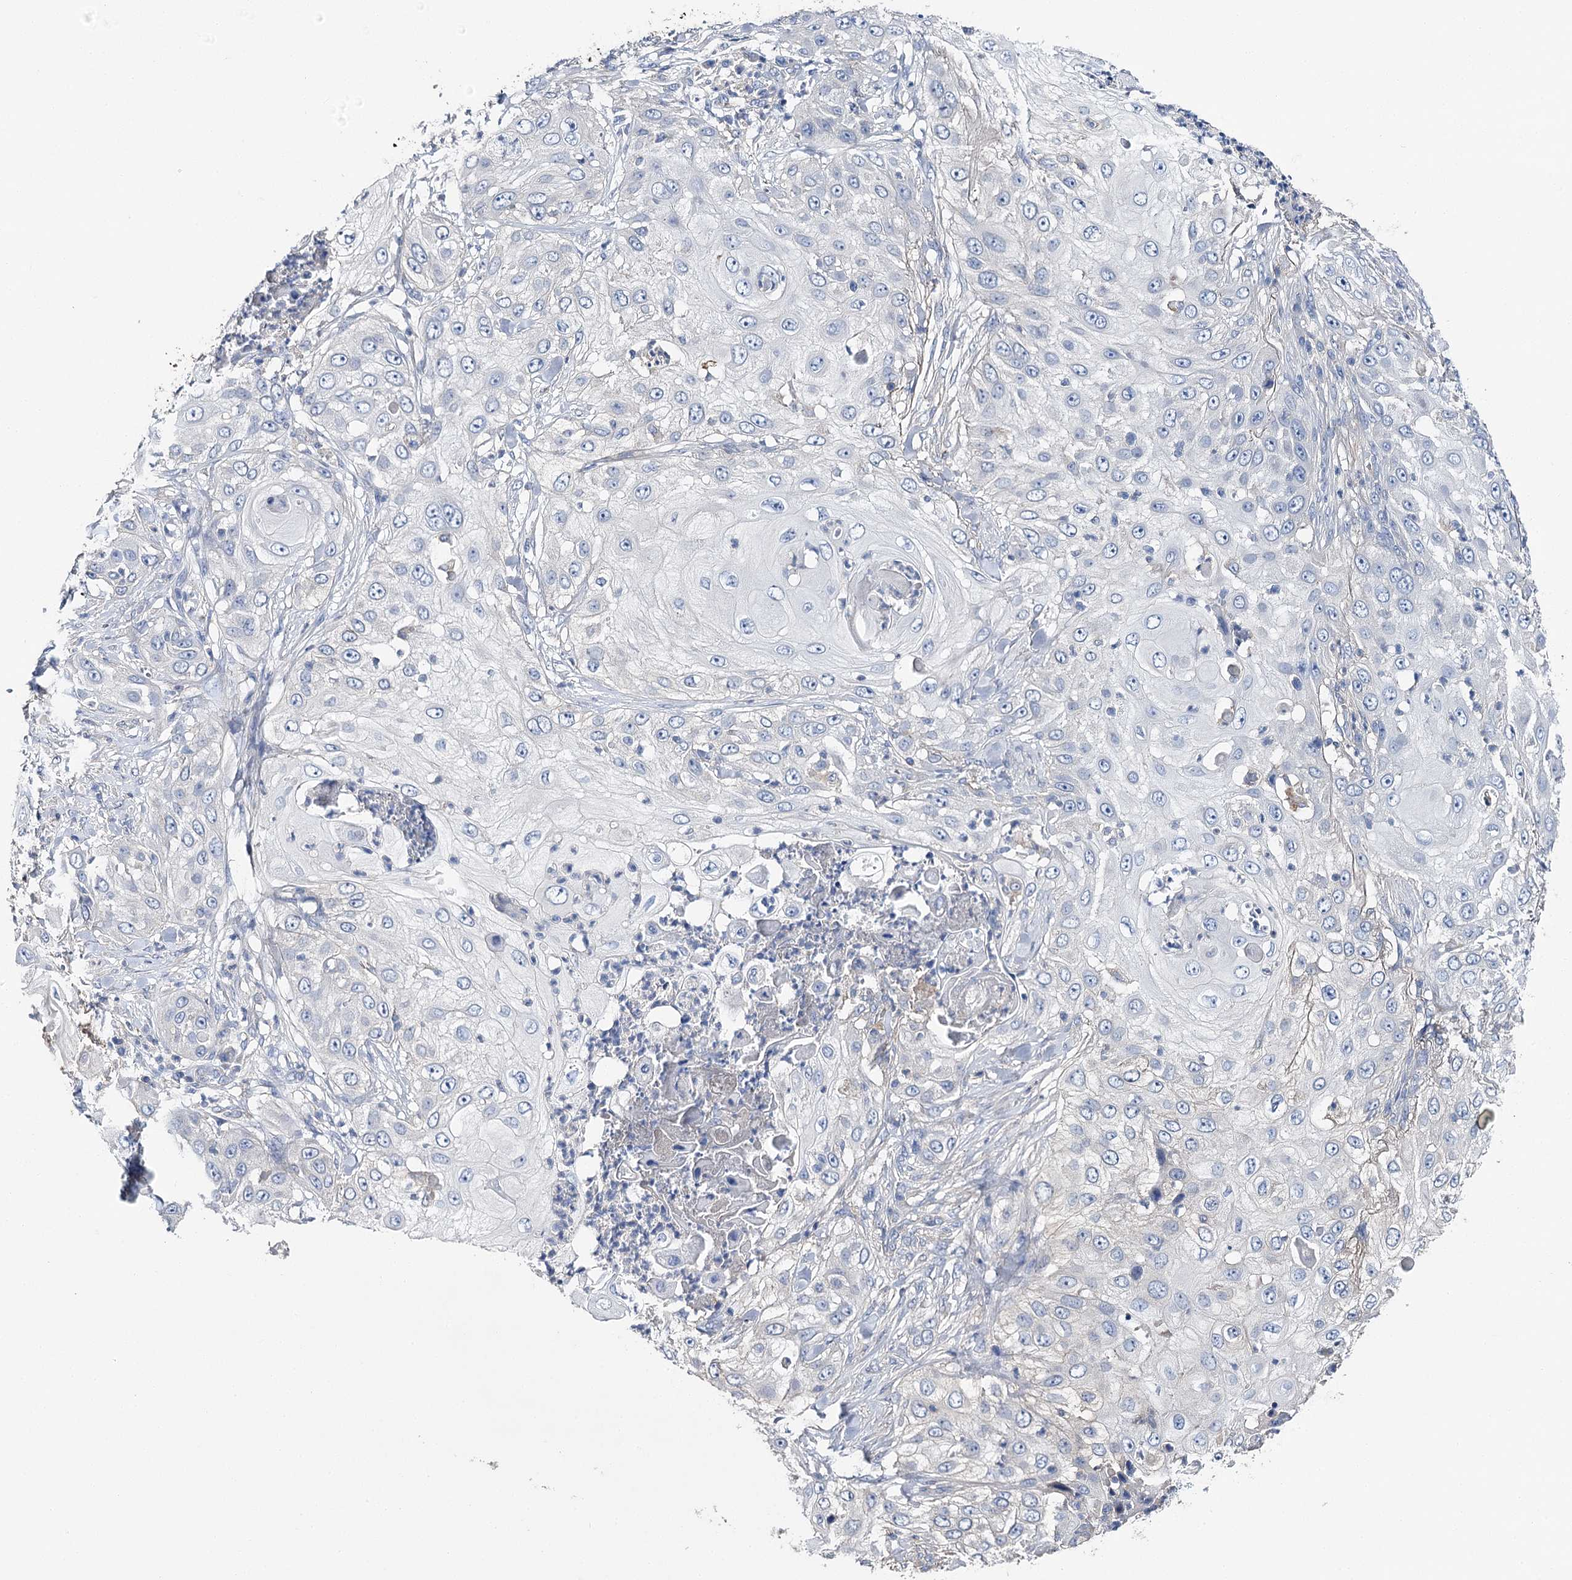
{"staining": {"intensity": "negative", "quantity": "none", "location": "none"}, "tissue": "skin cancer", "cell_type": "Tumor cells", "image_type": "cancer", "snomed": [{"axis": "morphology", "description": "Squamous cell carcinoma, NOS"}, {"axis": "topography", "description": "Skin"}], "caption": "IHC of skin cancer exhibits no positivity in tumor cells.", "gene": "EPYC", "patient": {"sex": "female", "age": 44}}